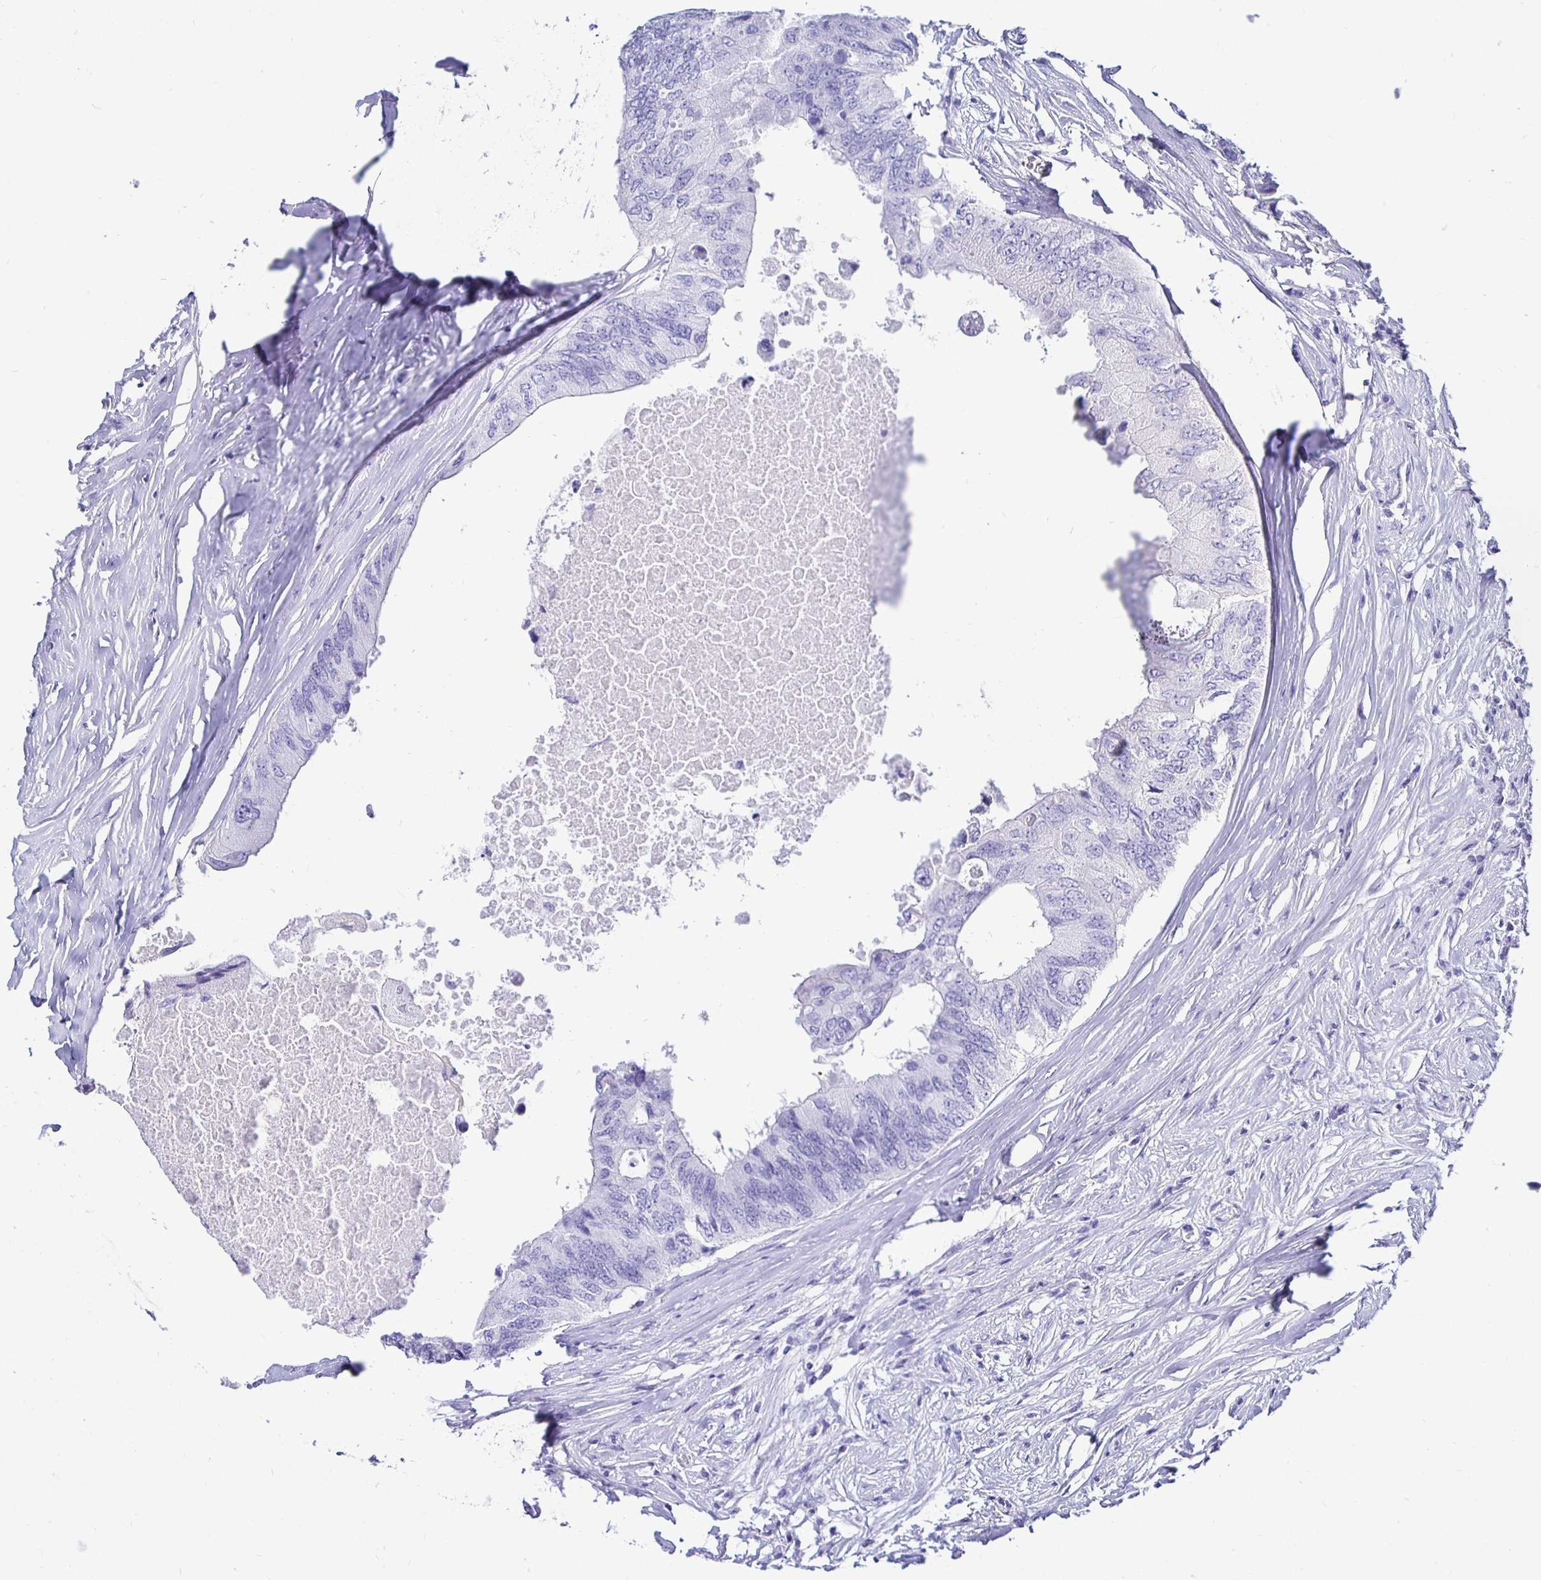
{"staining": {"intensity": "negative", "quantity": "none", "location": "none"}, "tissue": "colorectal cancer", "cell_type": "Tumor cells", "image_type": "cancer", "snomed": [{"axis": "morphology", "description": "Adenocarcinoma, NOS"}, {"axis": "topography", "description": "Colon"}], "caption": "Colorectal adenocarcinoma was stained to show a protein in brown. There is no significant positivity in tumor cells.", "gene": "UMOD", "patient": {"sex": "male", "age": 71}}